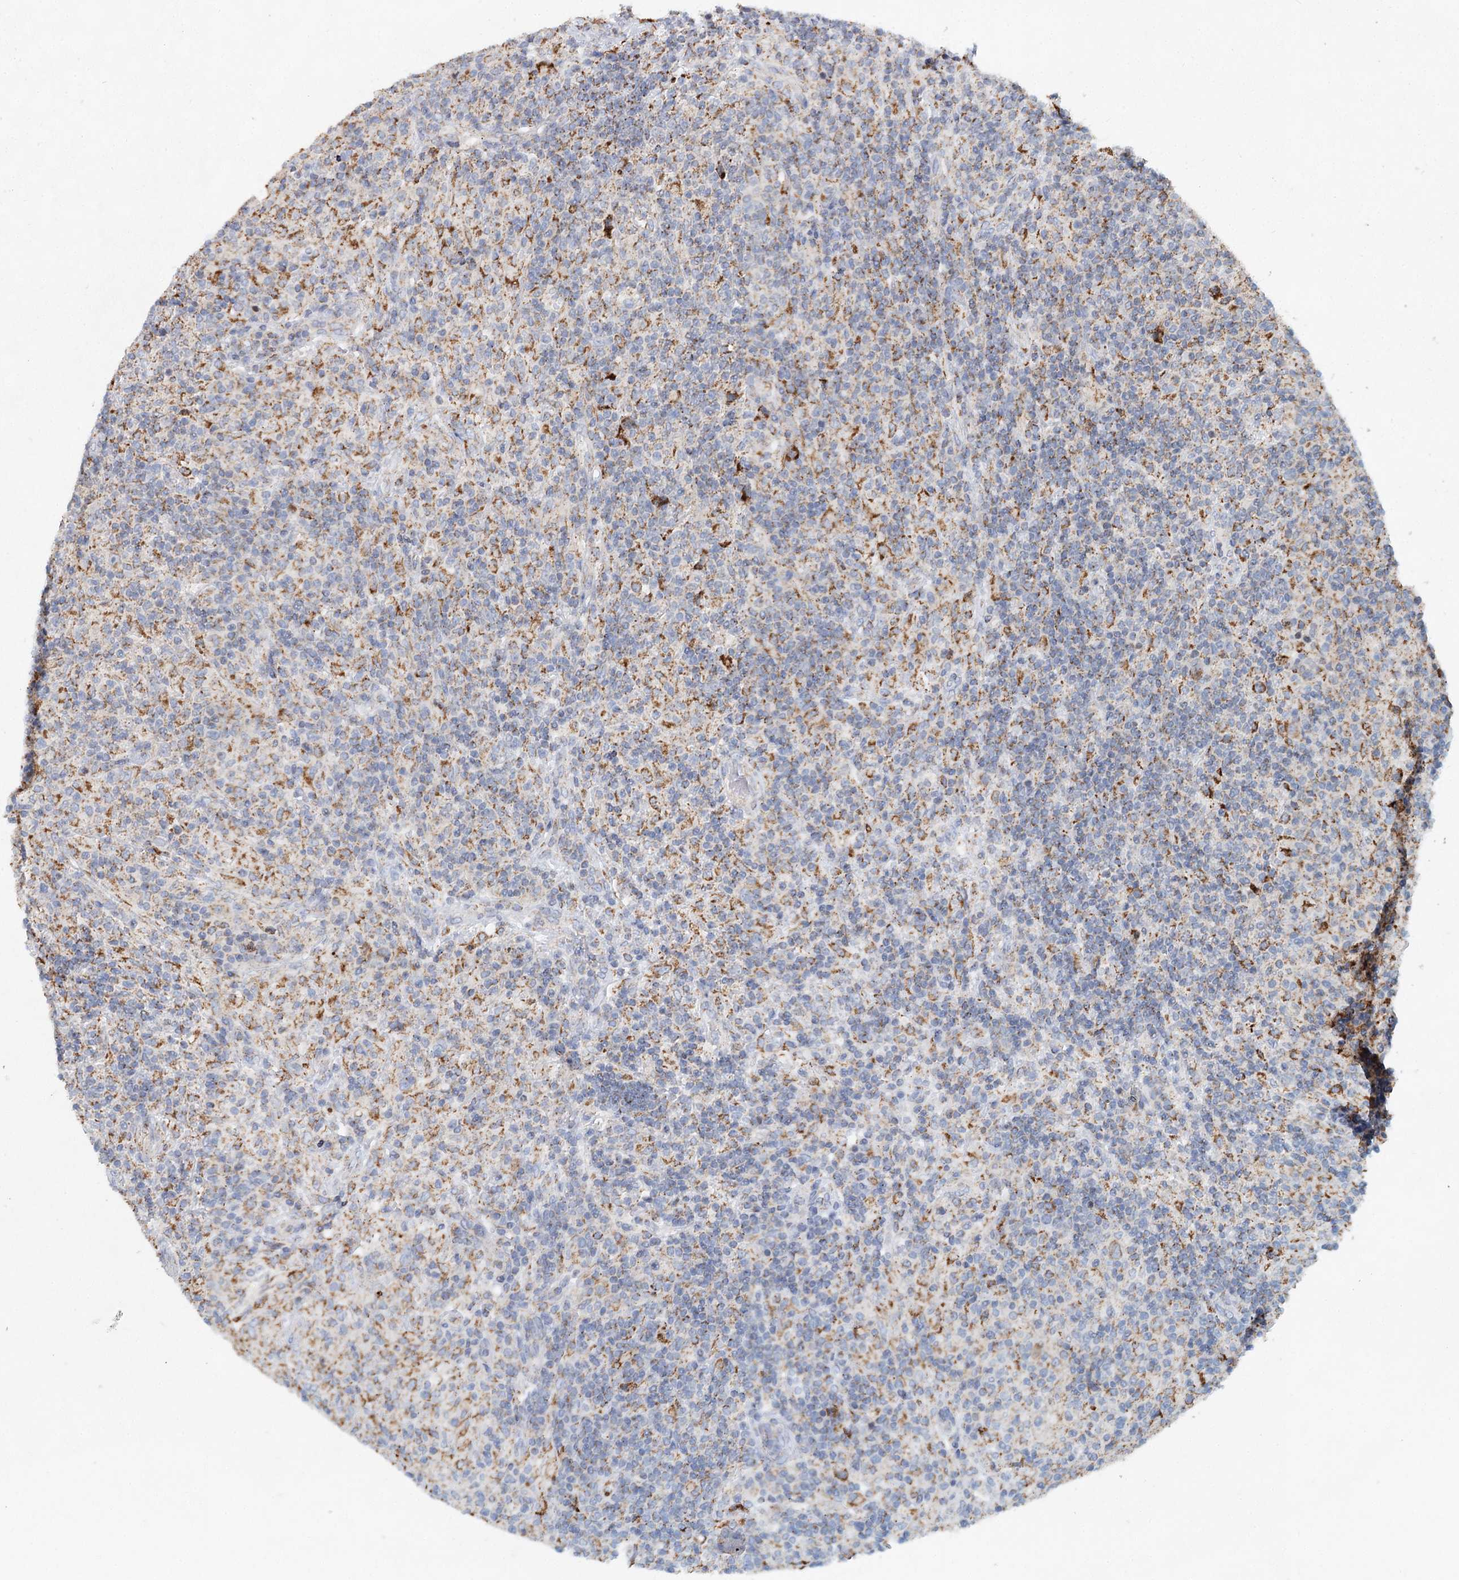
{"staining": {"intensity": "moderate", "quantity": ">75%", "location": "cytoplasmic/membranous"}, "tissue": "lymphoma", "cell_type": "Tumor cells", "image_type": "cancer", "snomed": [{"axis": "morphology", "description": "Hodgkin's disease, NOS"}, {"axis": "topography", "description": "Lymph node"}], "caption": "DAB immunohistochemical staining of human lymphoma displays moderate cytoplasmic/membranous protein positivity in approximately >75% of tumor cells.", "gene": "XPO6", "patient": {"sex": "male", "age": 70}}